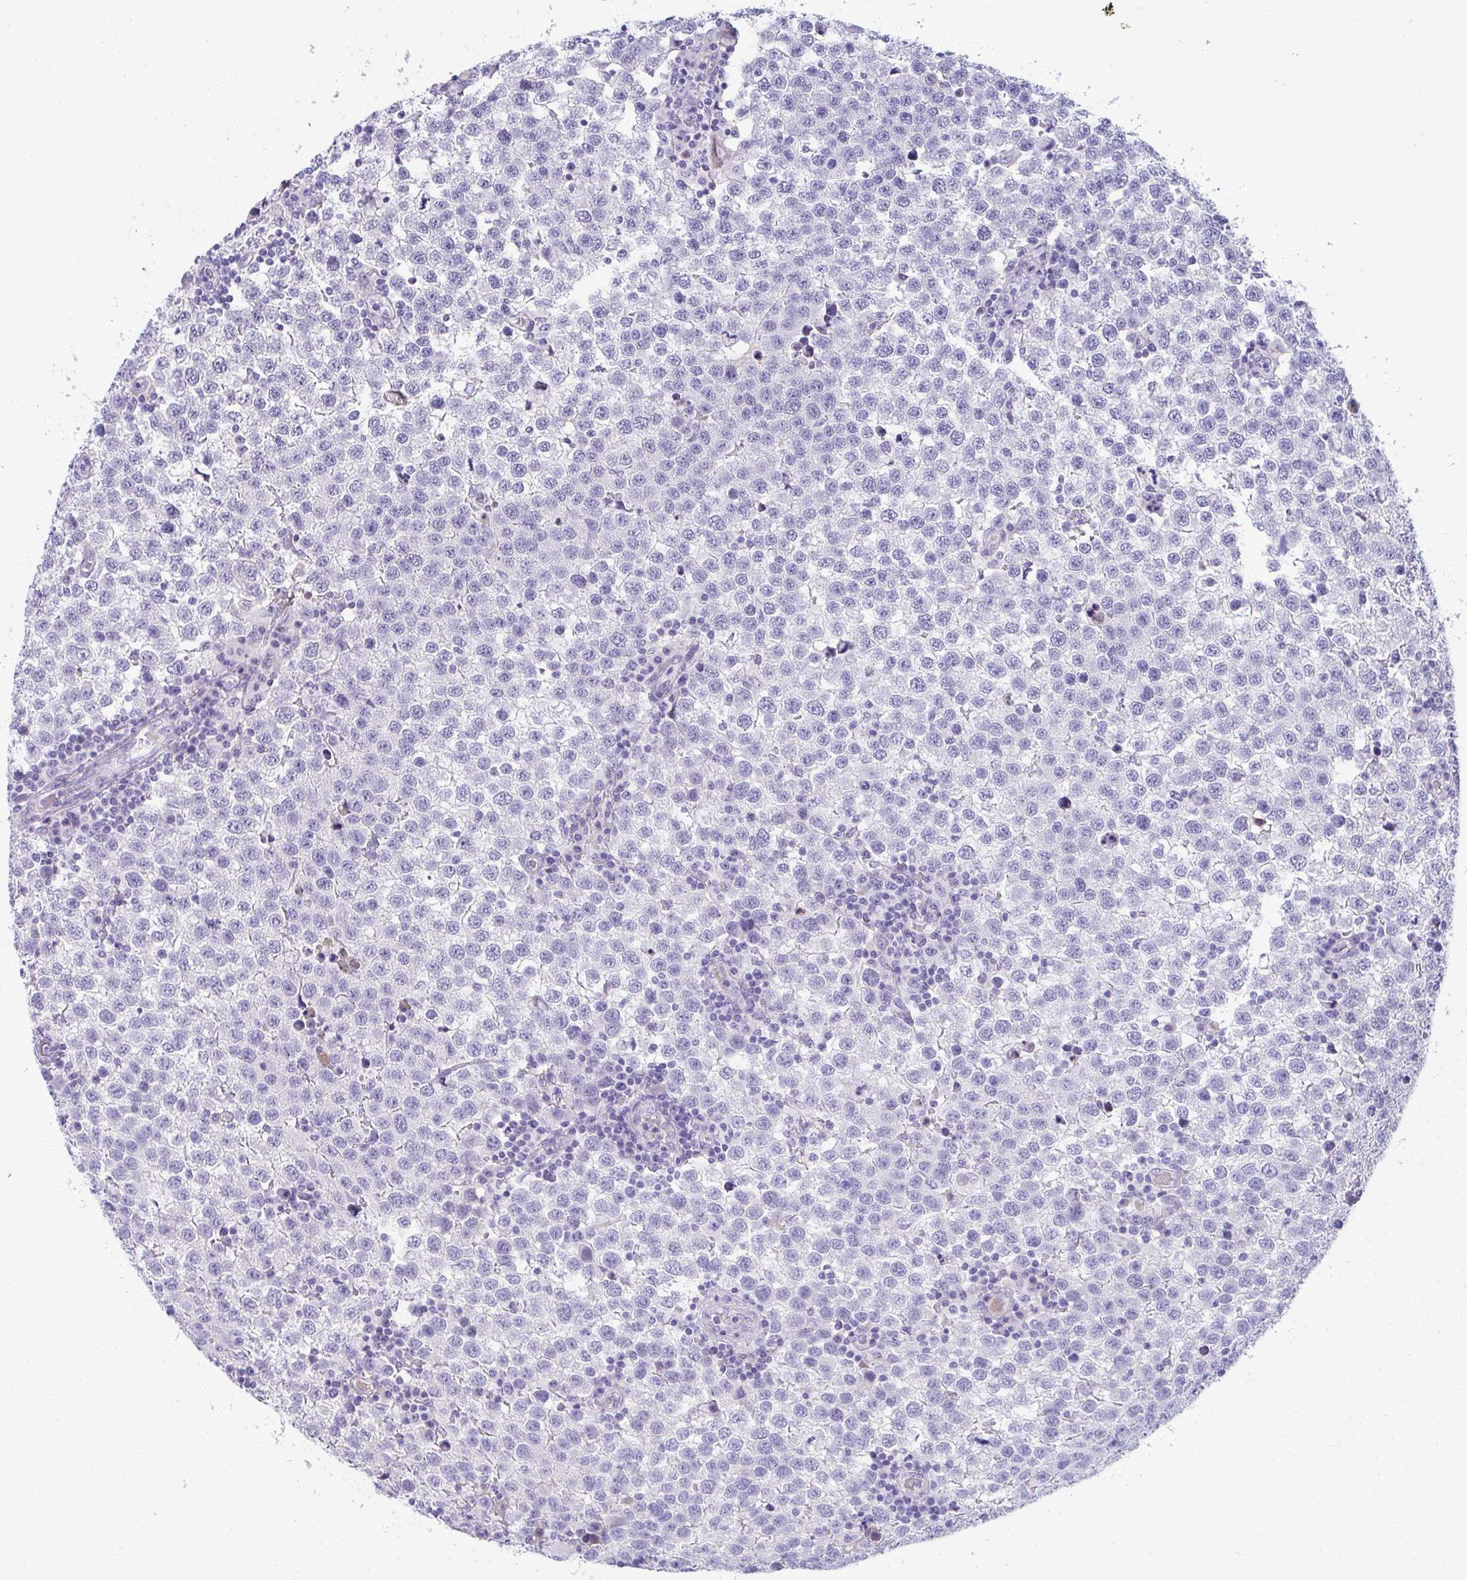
{"staining": {"intensity": "negative", "quantity": "none", "location": "none"}, "tissue": "testis cancer", "cell_type": "Tumor cells", "image_type": "cancer", "snomed": [{"axis": "morphology", "description": "Seminoma, NOS"}, {"axis": "topography", "description": "Testis"}], "caption": "Immunohistochemistry of human seminoma (testis) exhibits no staining in tumor cells.", "gene": "TTC30B", "patient": {"sex": "male", "age": 34}}